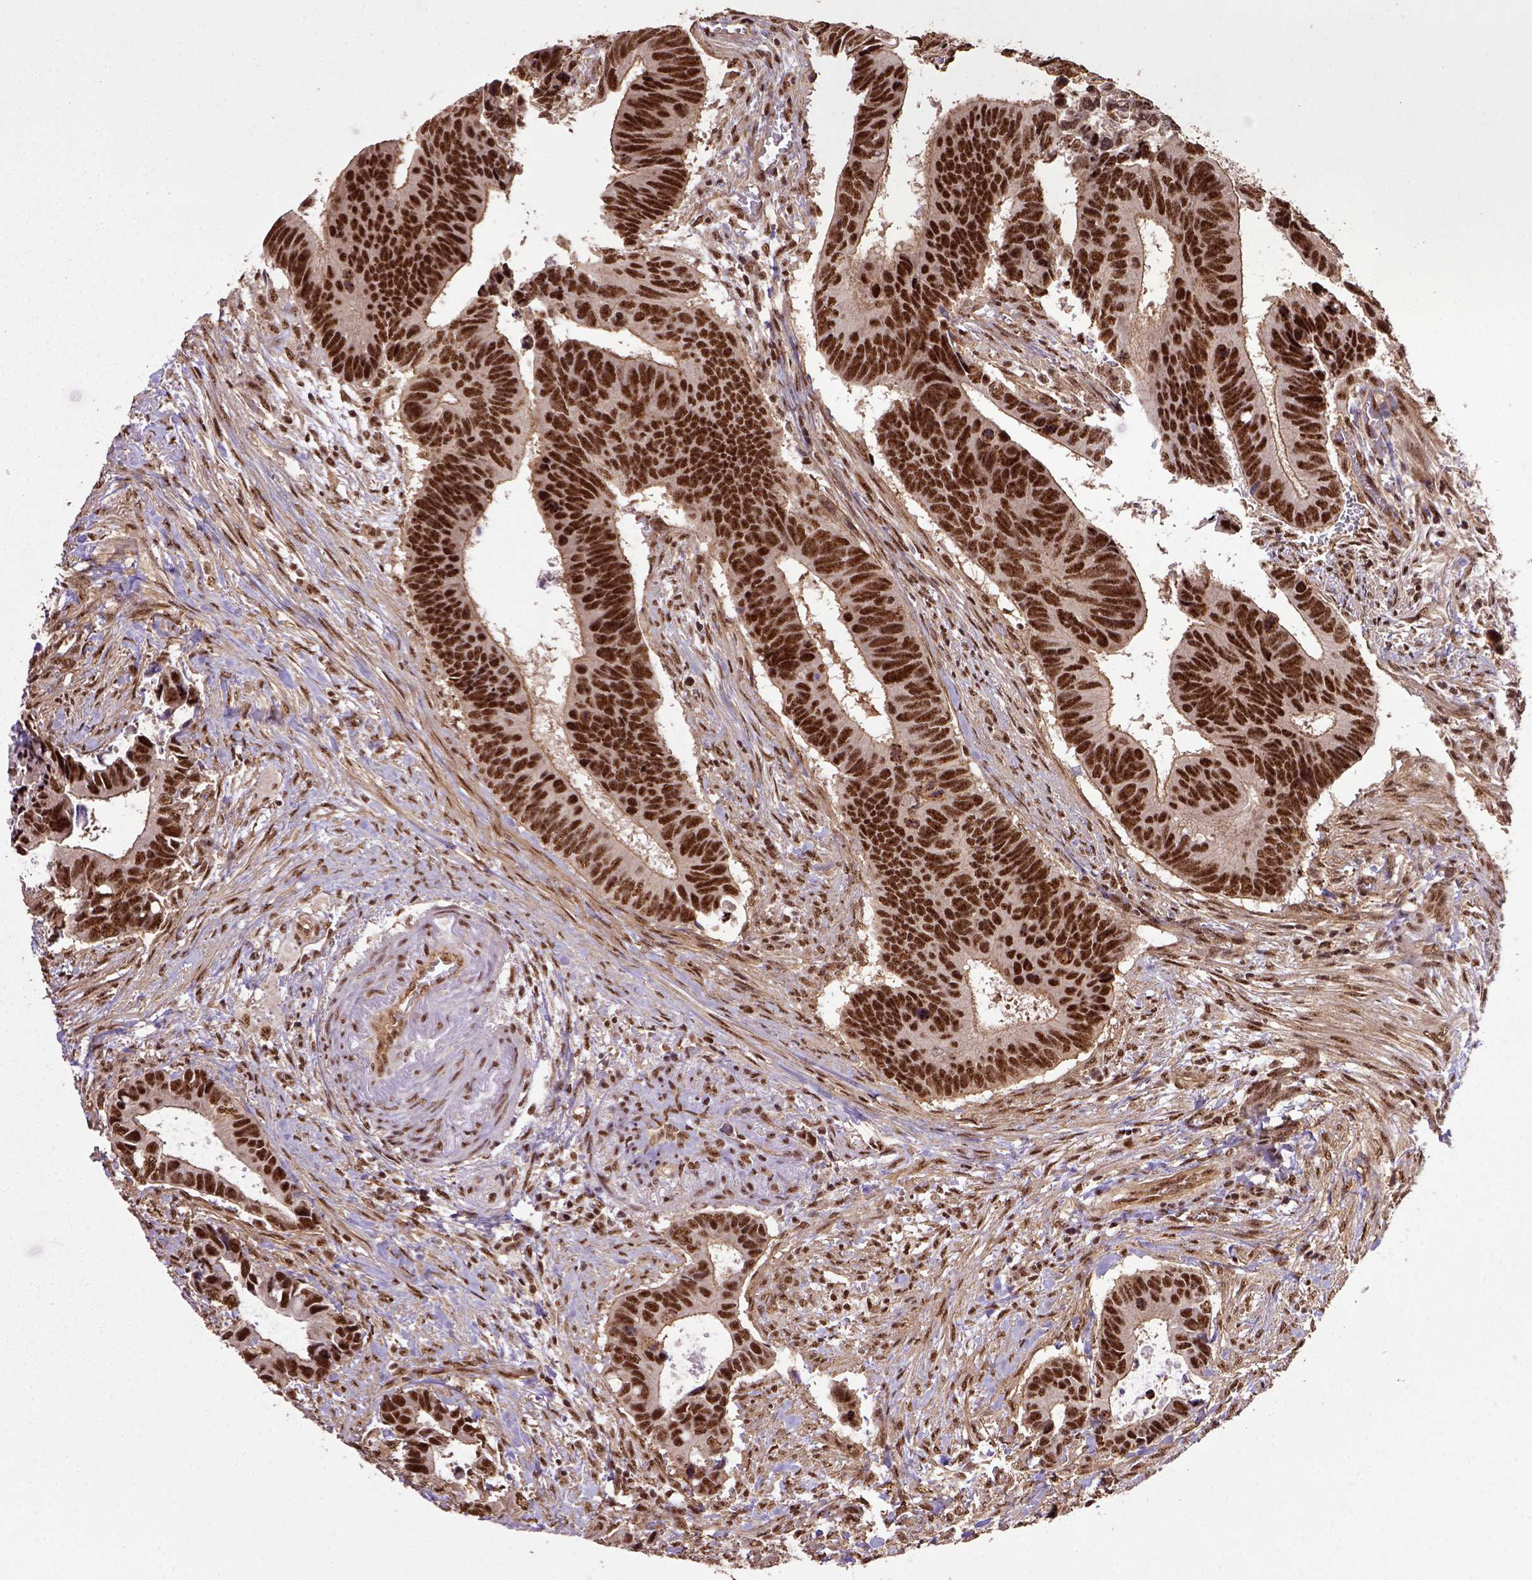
{"staining": {"intensity": "strong", "quantity": ">75%", "location": "nuclear"}, "tissue": "colorectal cancer", "cell_type": "Tumor cells", "image_type": "cancer", "snomed": [{"axis": "morphology", "description": "Adenocarcinoma, NOS"}, {"axis": "topography", "description": "Colon"}], "caption": "Immunohistochemistry (IHC) of human colorectal adenocarcinoma shows high levels of strong nuclear positivity in about >75% of tumor cells.", "gene": "PPIG", "patient": {"sex": "male", "age": 49}}